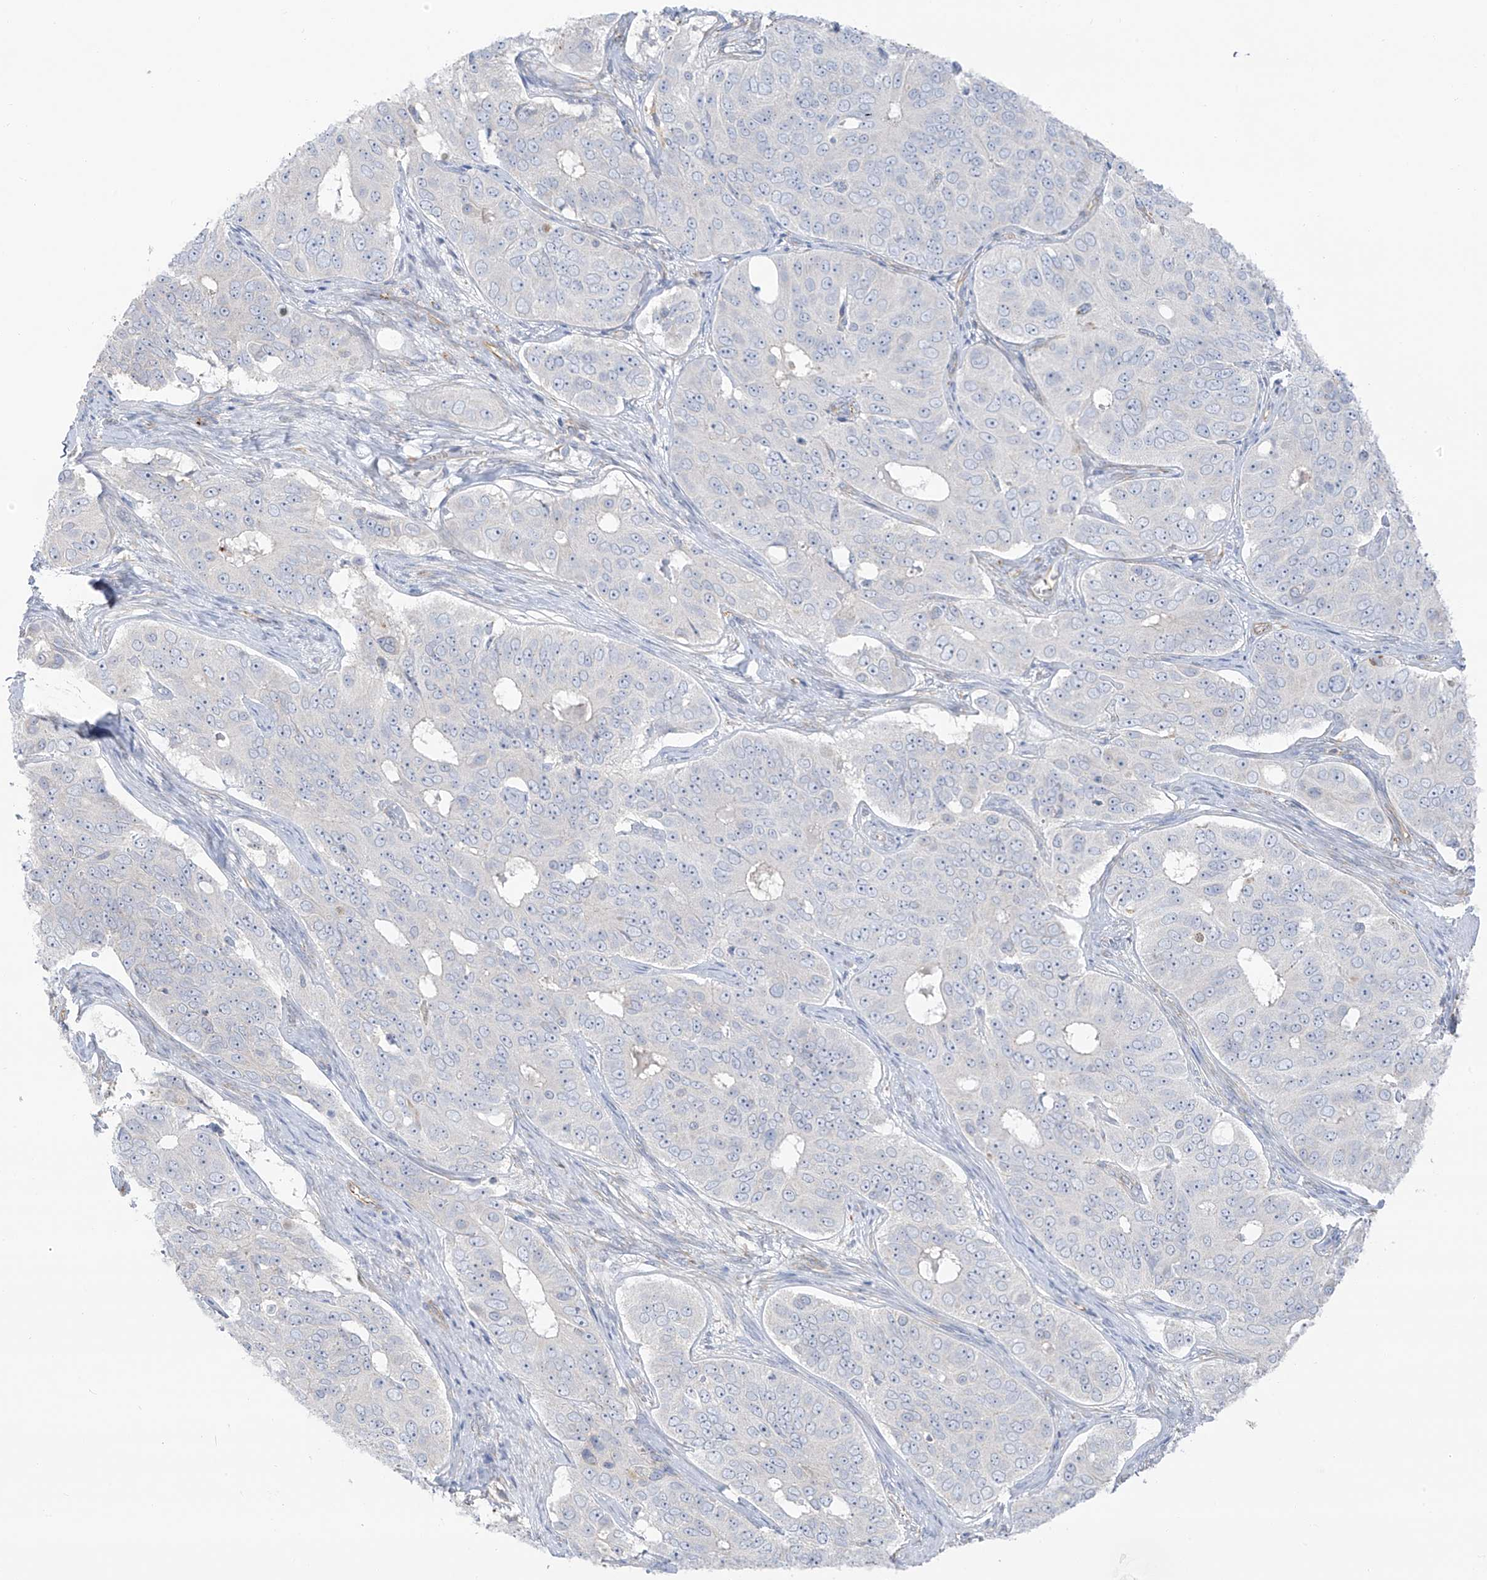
{"staining": {"intensity": "negative", "quantity": "none", "location": "none"}, "tissue": "ovarian cancer", "cell_type": "Tumor cells", "image_type": "cancer", "snomed": [{"axis": "morphology", "description": "Carcinoma, endometroid"}, {"axis": "topography", "description": "Ovary"}], "caption": "This is a image of IHC staining of endometroid carcinoma (ovarian), which shows no positivity in tumor cells.", "gene": "TAL2", "patient": {"sex": "female", "age": 51}}